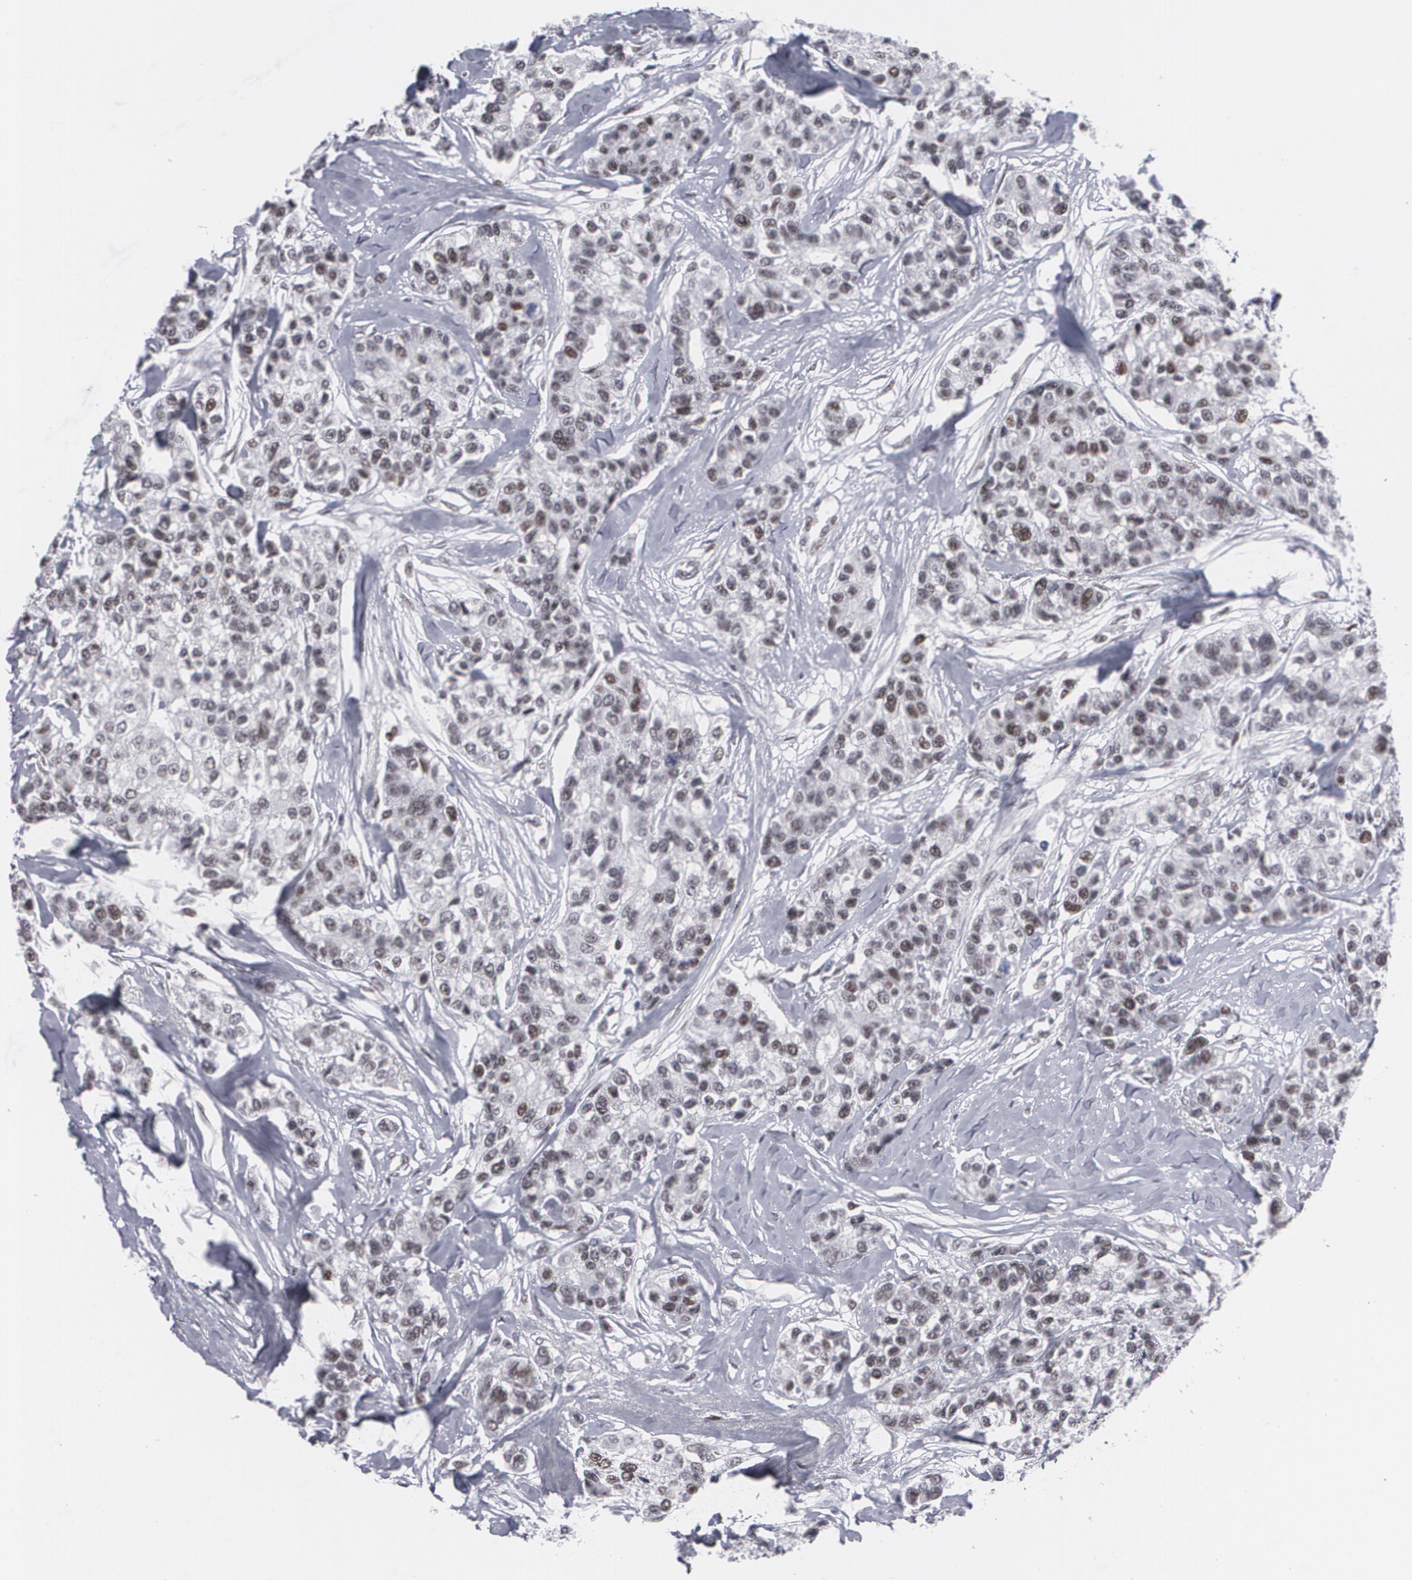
{"staining": {"intensity": "weak", "quantity": "25%-75%", "location": "nuclear"}, "tissue": "breast cancer", "cell_type": "Tumor cells", "image_type": "cancer", "snomed": [{"axis": "morphology", "description": "Duct carcinoma"}, {"axis": "topography", "description": "Breast"}], "caption": "Weak nuclear expression for a protein is present in about 25%-75% of tumor cells of breast cancer (infiltrating ductal carcinoma) using immunohistochemistry (IHC).", "gene": "MCL1", "patient": {"sex": "female", "age": 51}}